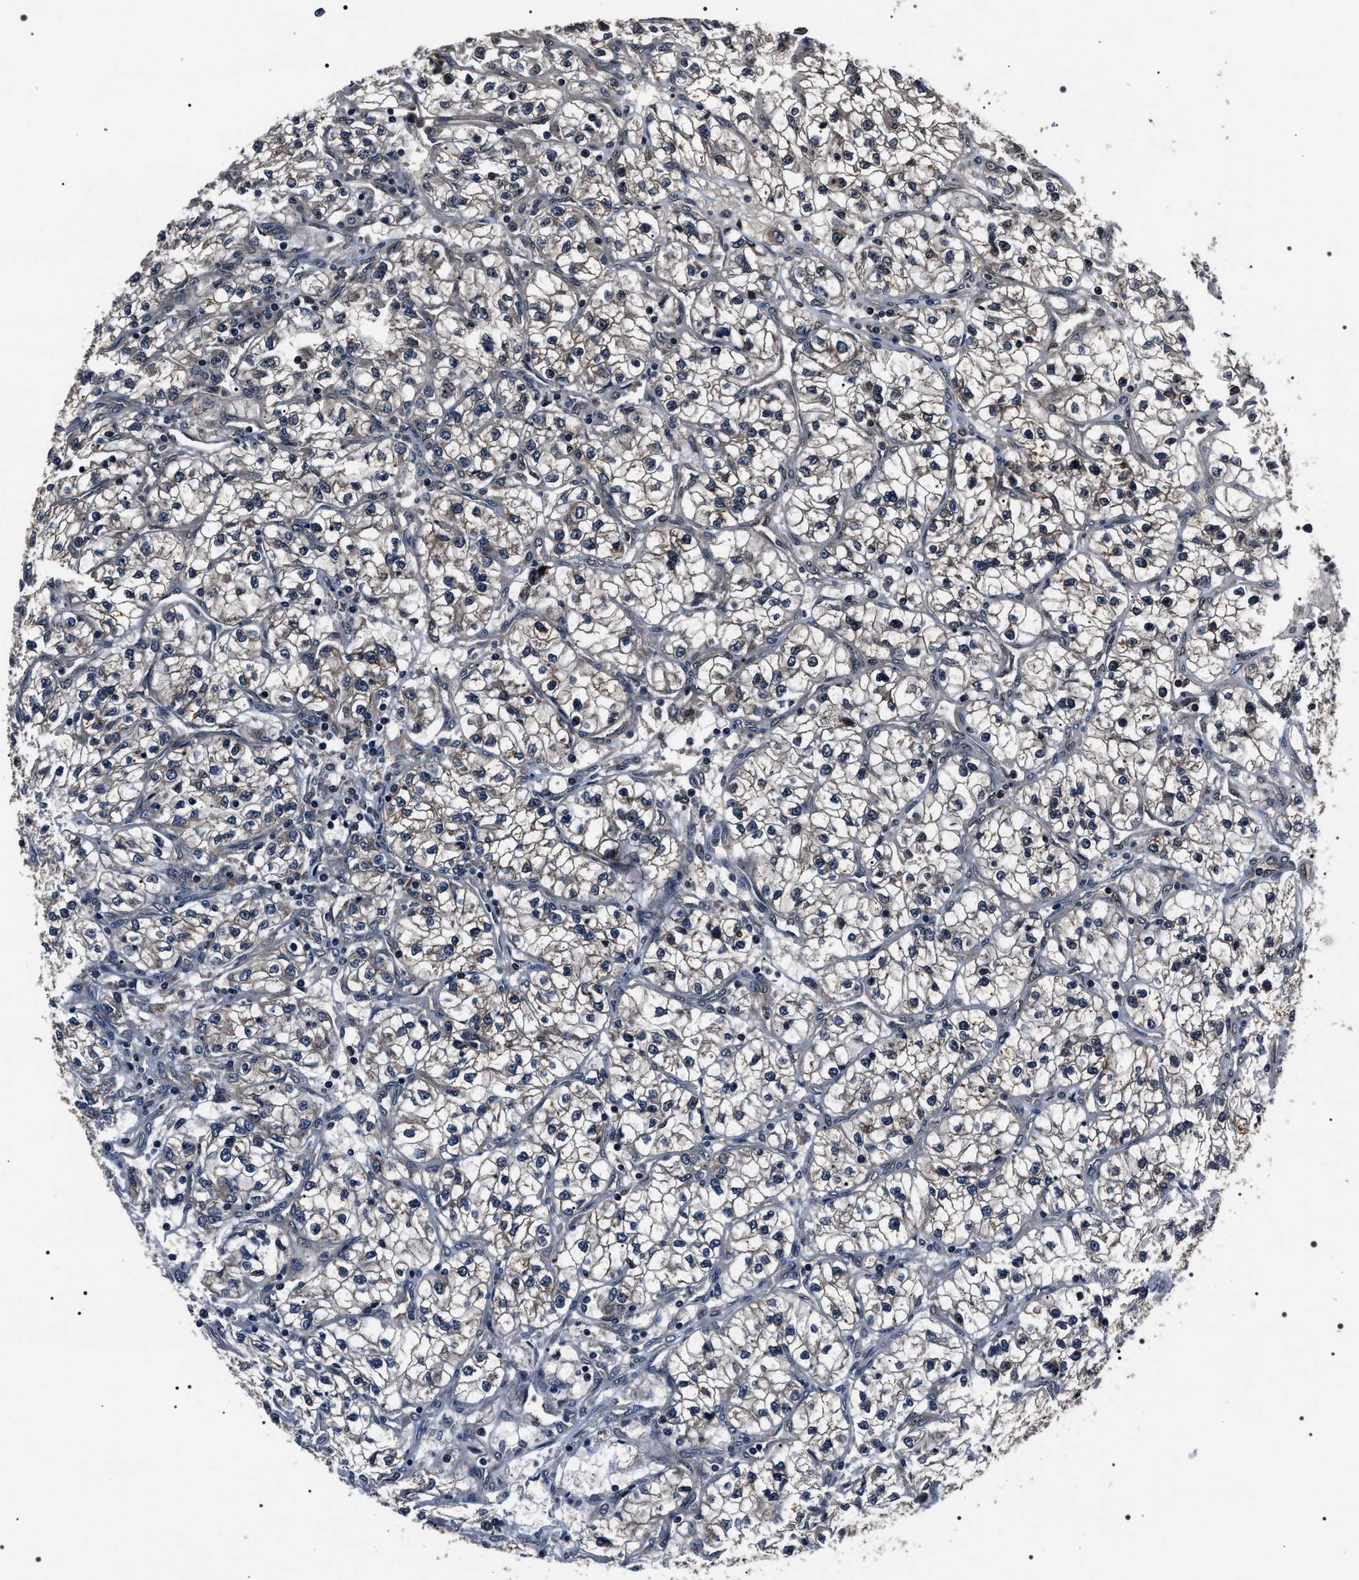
{"staining": {"intensity": "weak", "quantity": "<25%", "location": "nuclear"}, "tissue": "renal cancer", "cell_type": "Tumor cells", "image_type": "cancer", "snomed": [{"axis": "morphology", "description": "Adenocarcinoma, NOS"}, {"axis": "topography", "description": "Kidney"}], "caption": "Immunohistochemistry (IHC) of human renal adenocarcinoma displays no expression in tumor cells. (Stains: DAB immunohistochemistry (IHC) with hematoxylin counter stain, Microscopy: brightfield microscopy at high magnification).", "gene": "SIPA1", "patient": {"sex": "female", "age": 57}}